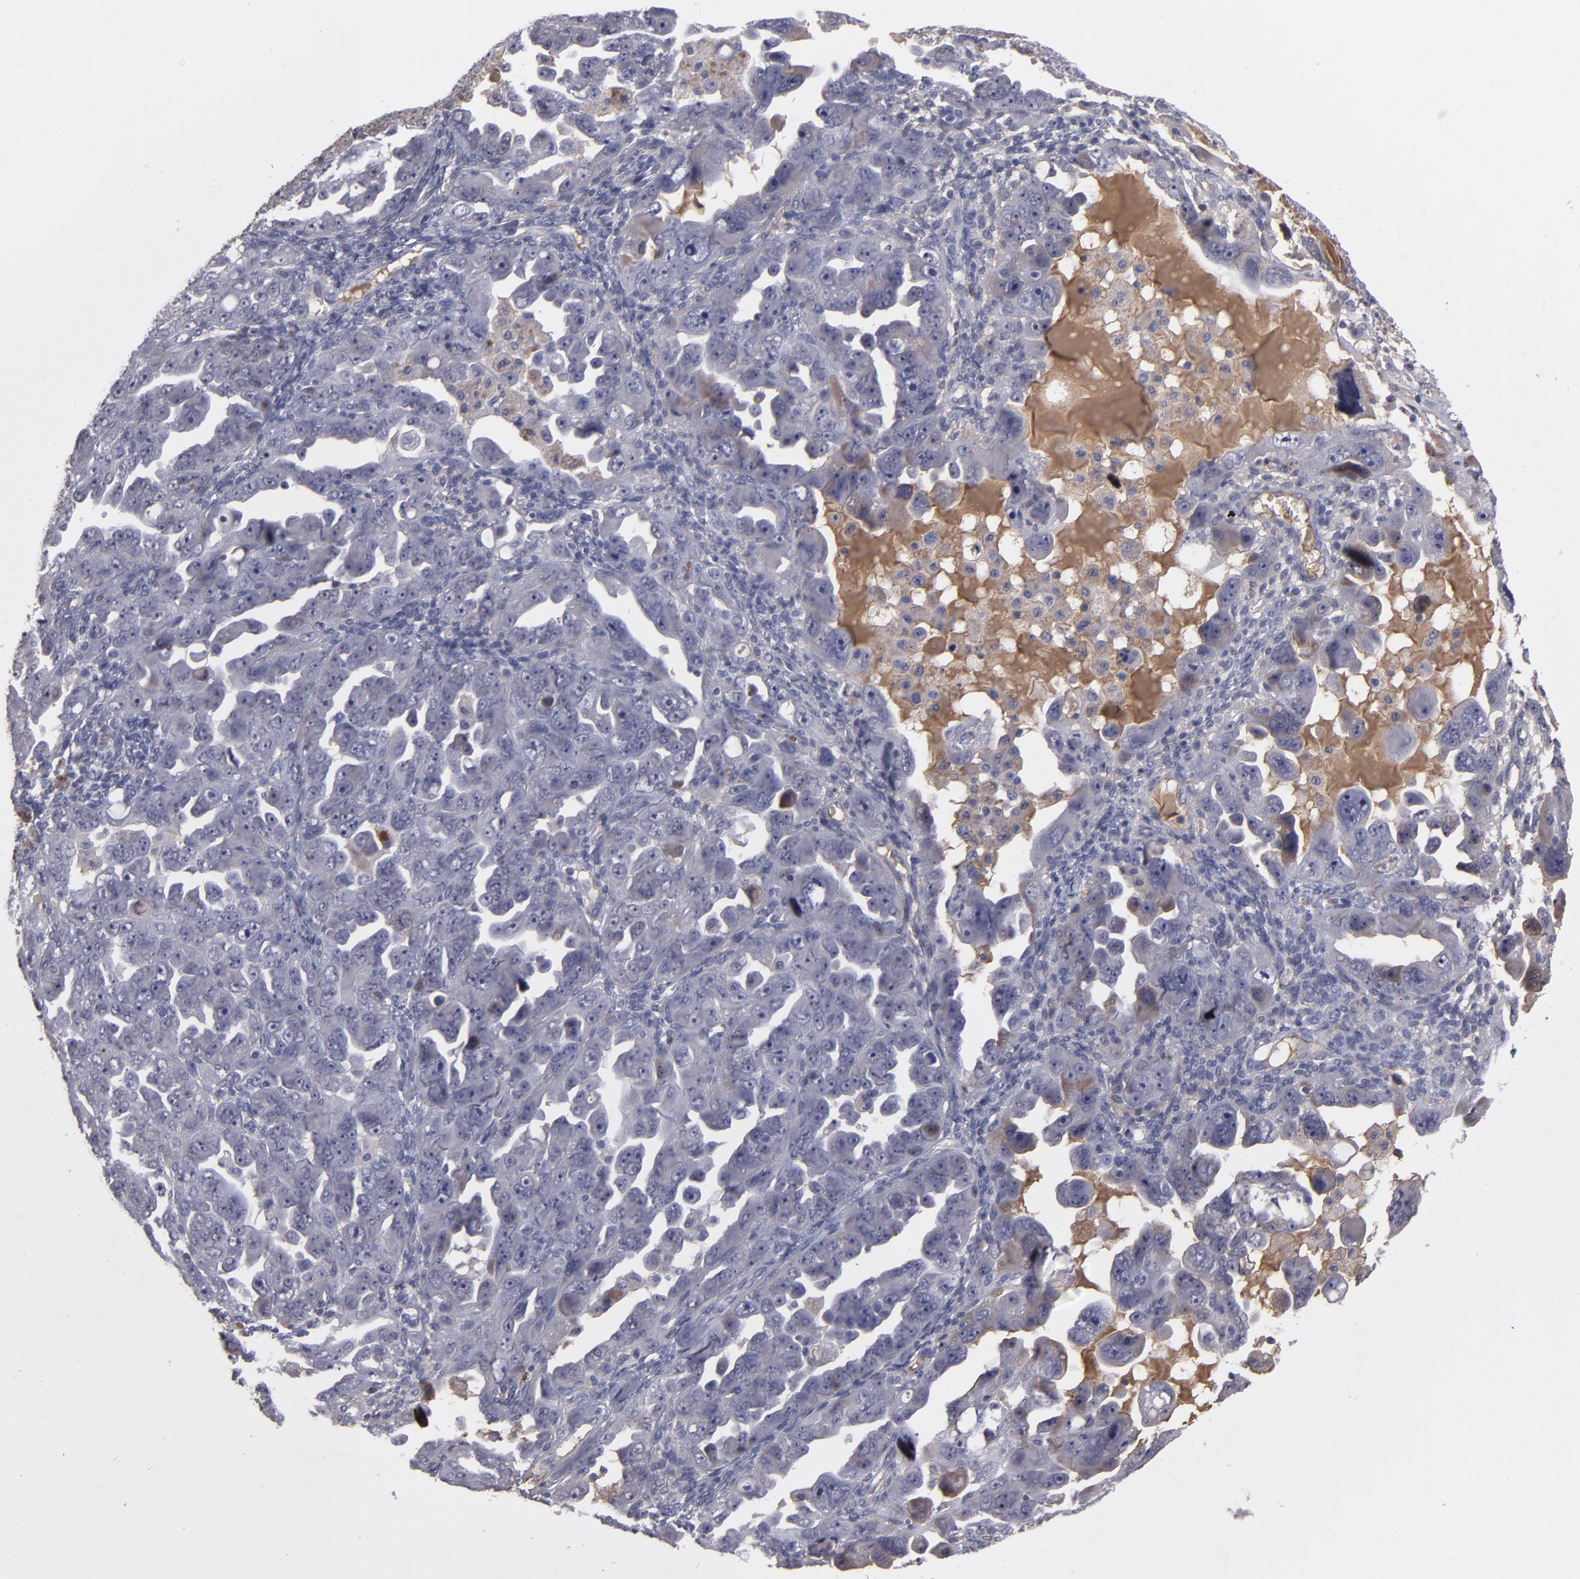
{"staining": {"intensity": "negative", "quantity": "none", "location": "none"}, "tissue": "ovarian cancer", "cell_type": "Tumor cells", "image_type": "cancer", "snomed": [{"axis": "morphology", "description": "Cystadenocarcinoma, serous, NOS"}, {"axis": "topography", "description": "Ovary"}], "caption": "The photomicrograph shows no significant staining in tumor cells of ovarian cancer (serous cystadenocarcinoma).", "gene": "ITIH4", "patient": {"sex": "female", "age": 66}}